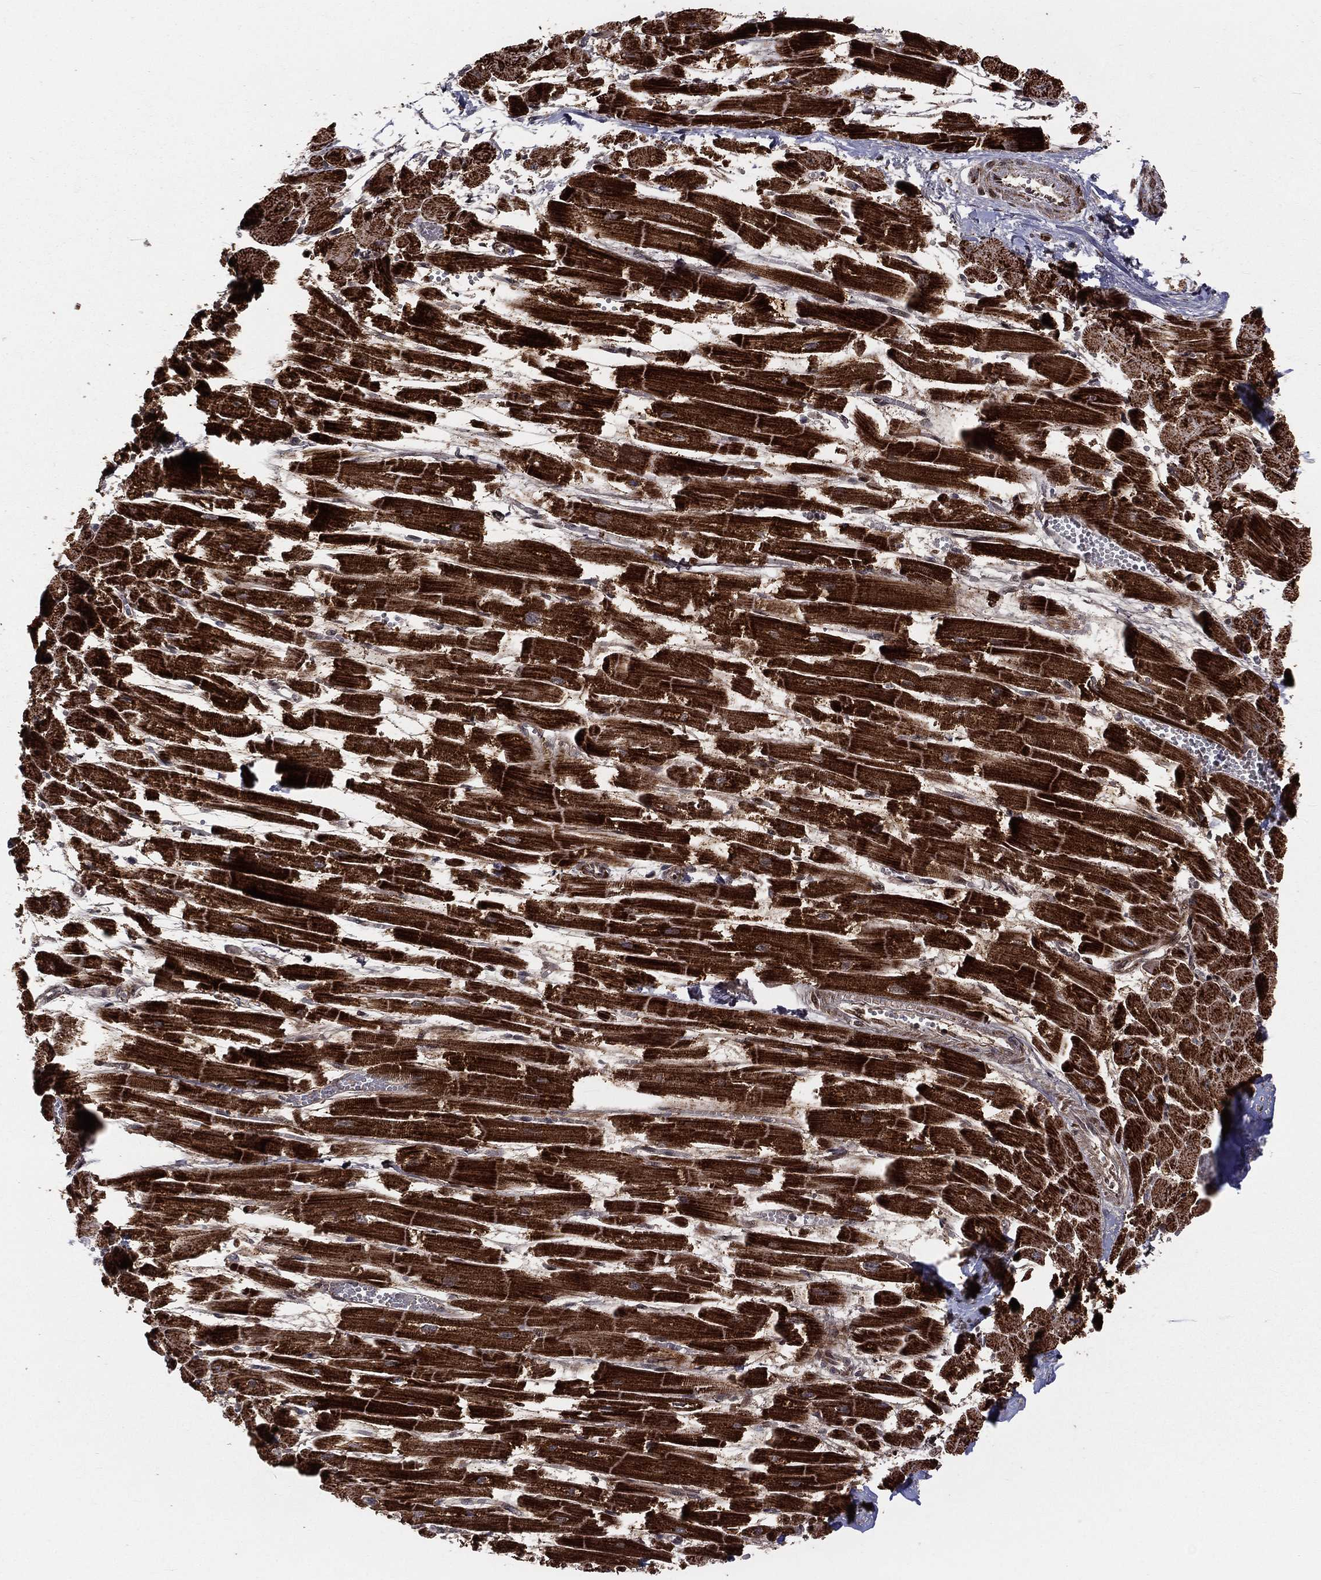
{"staining": {"intensity": "strong", "quantity": ">75%", "location": "cytoplasmic/membranous"}, "tissue": "heart muscle", "cell_type": "Cardiomyocytes", "image_type": "normal", "snomed": [{"axis": "morphology", "description": "Normal tissue, NOS"}, {"axis": "topography", "description": "Heart"}], "caption": "Brown immunohistochemical staining in benign human heart muscle reveals strong cytoplasmic/membranous staining in approximately >75% of cardiomyocytes.", "gene": "MDM2", "patient": {"sex": "female", "age": 52}}